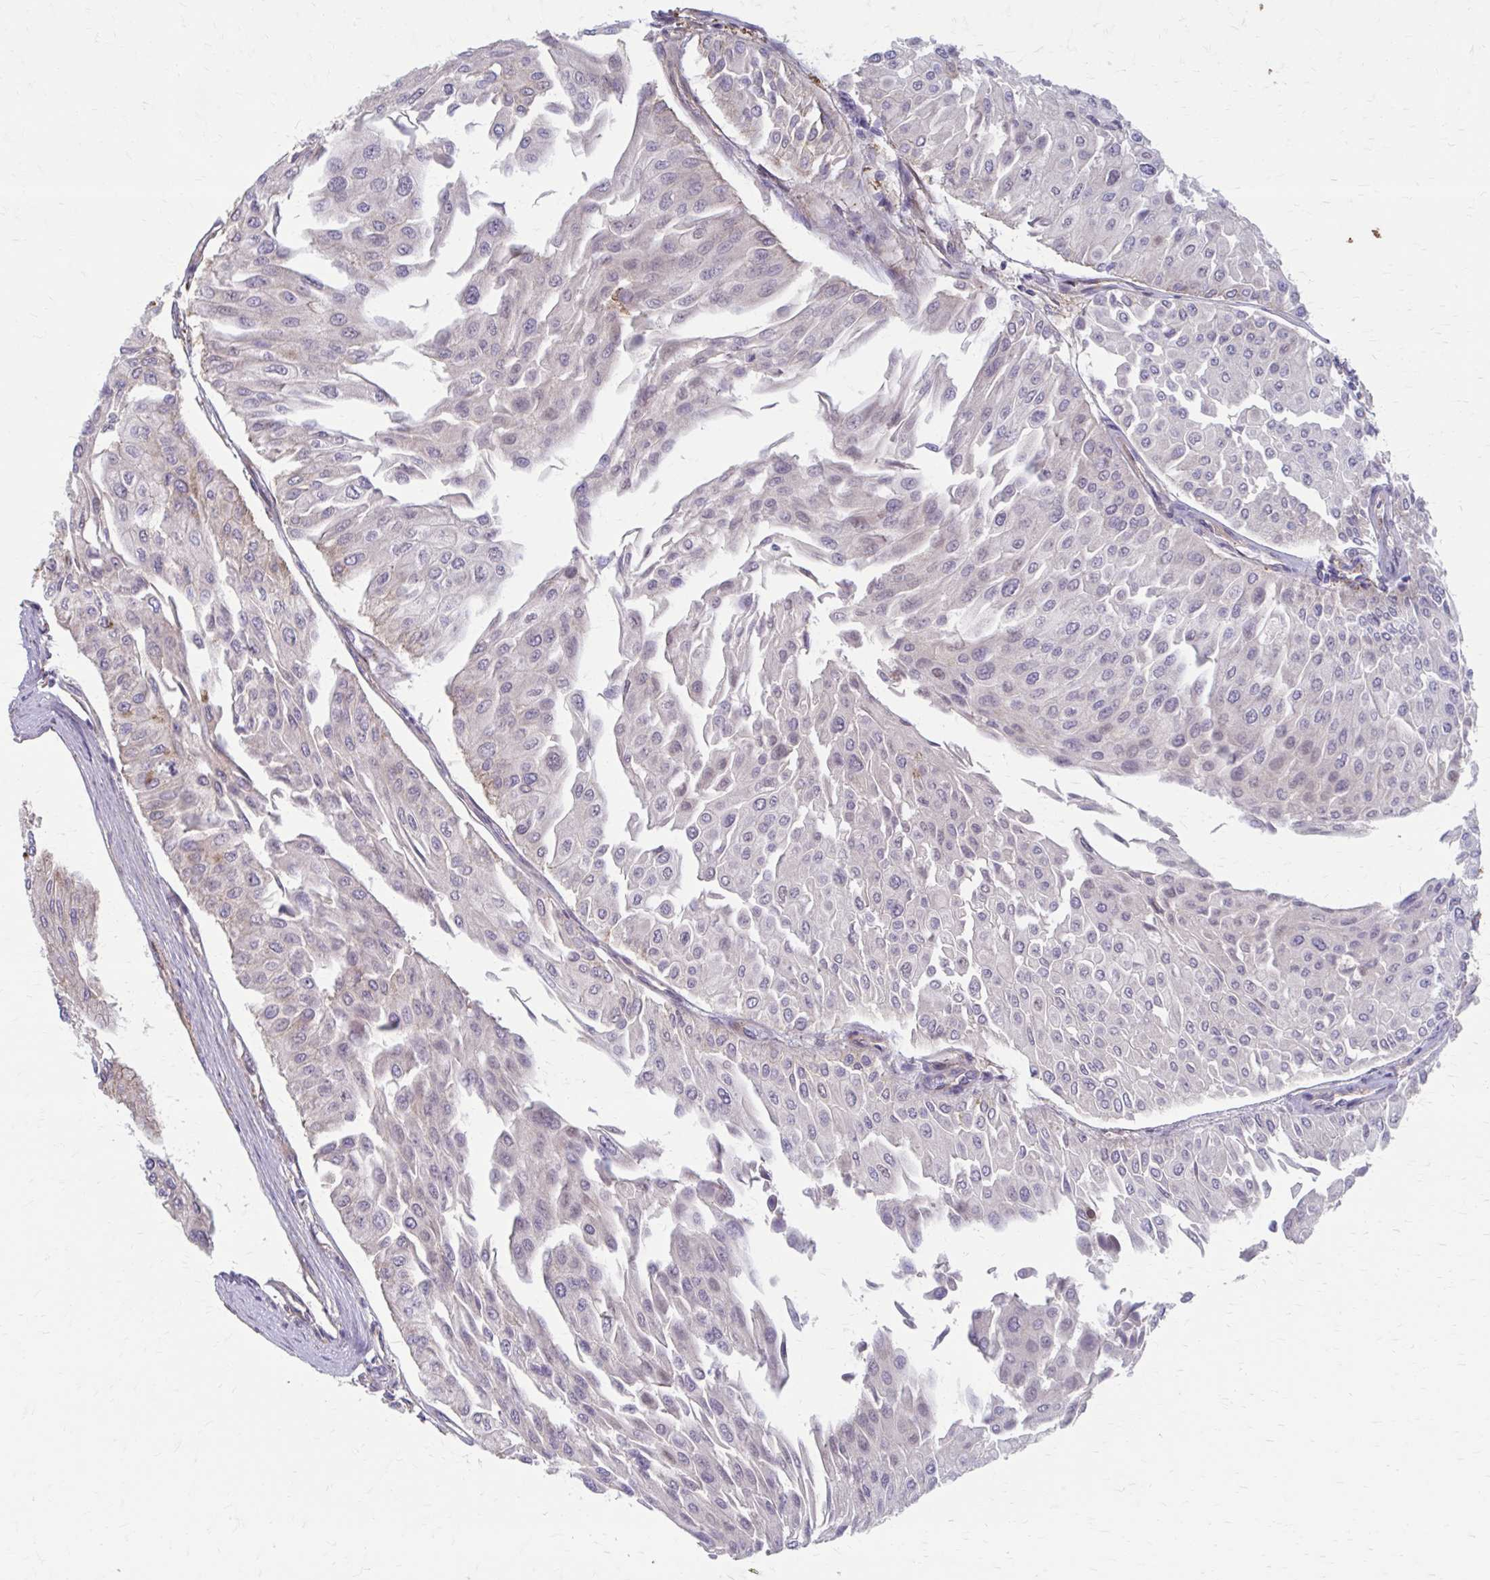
{"staining": {"intensity": "weak", "quantity": "<25%", "location": "cytoplasmic/membranous"}, "tissue": "urothelial cancer", "cell_type": "Tumor cells", "image_type": "cancer", "snomed": [{"axis": "morphology", "description": "Urothelial carcinoma, NOS"}, {"axis": "topography", "description": "Urinary bladder"}], "caption": "There is no significant staining in tumor cells of urothelial cancer.", "gene": "MMP14", "patient": {"sex": "male", "age": 67}}